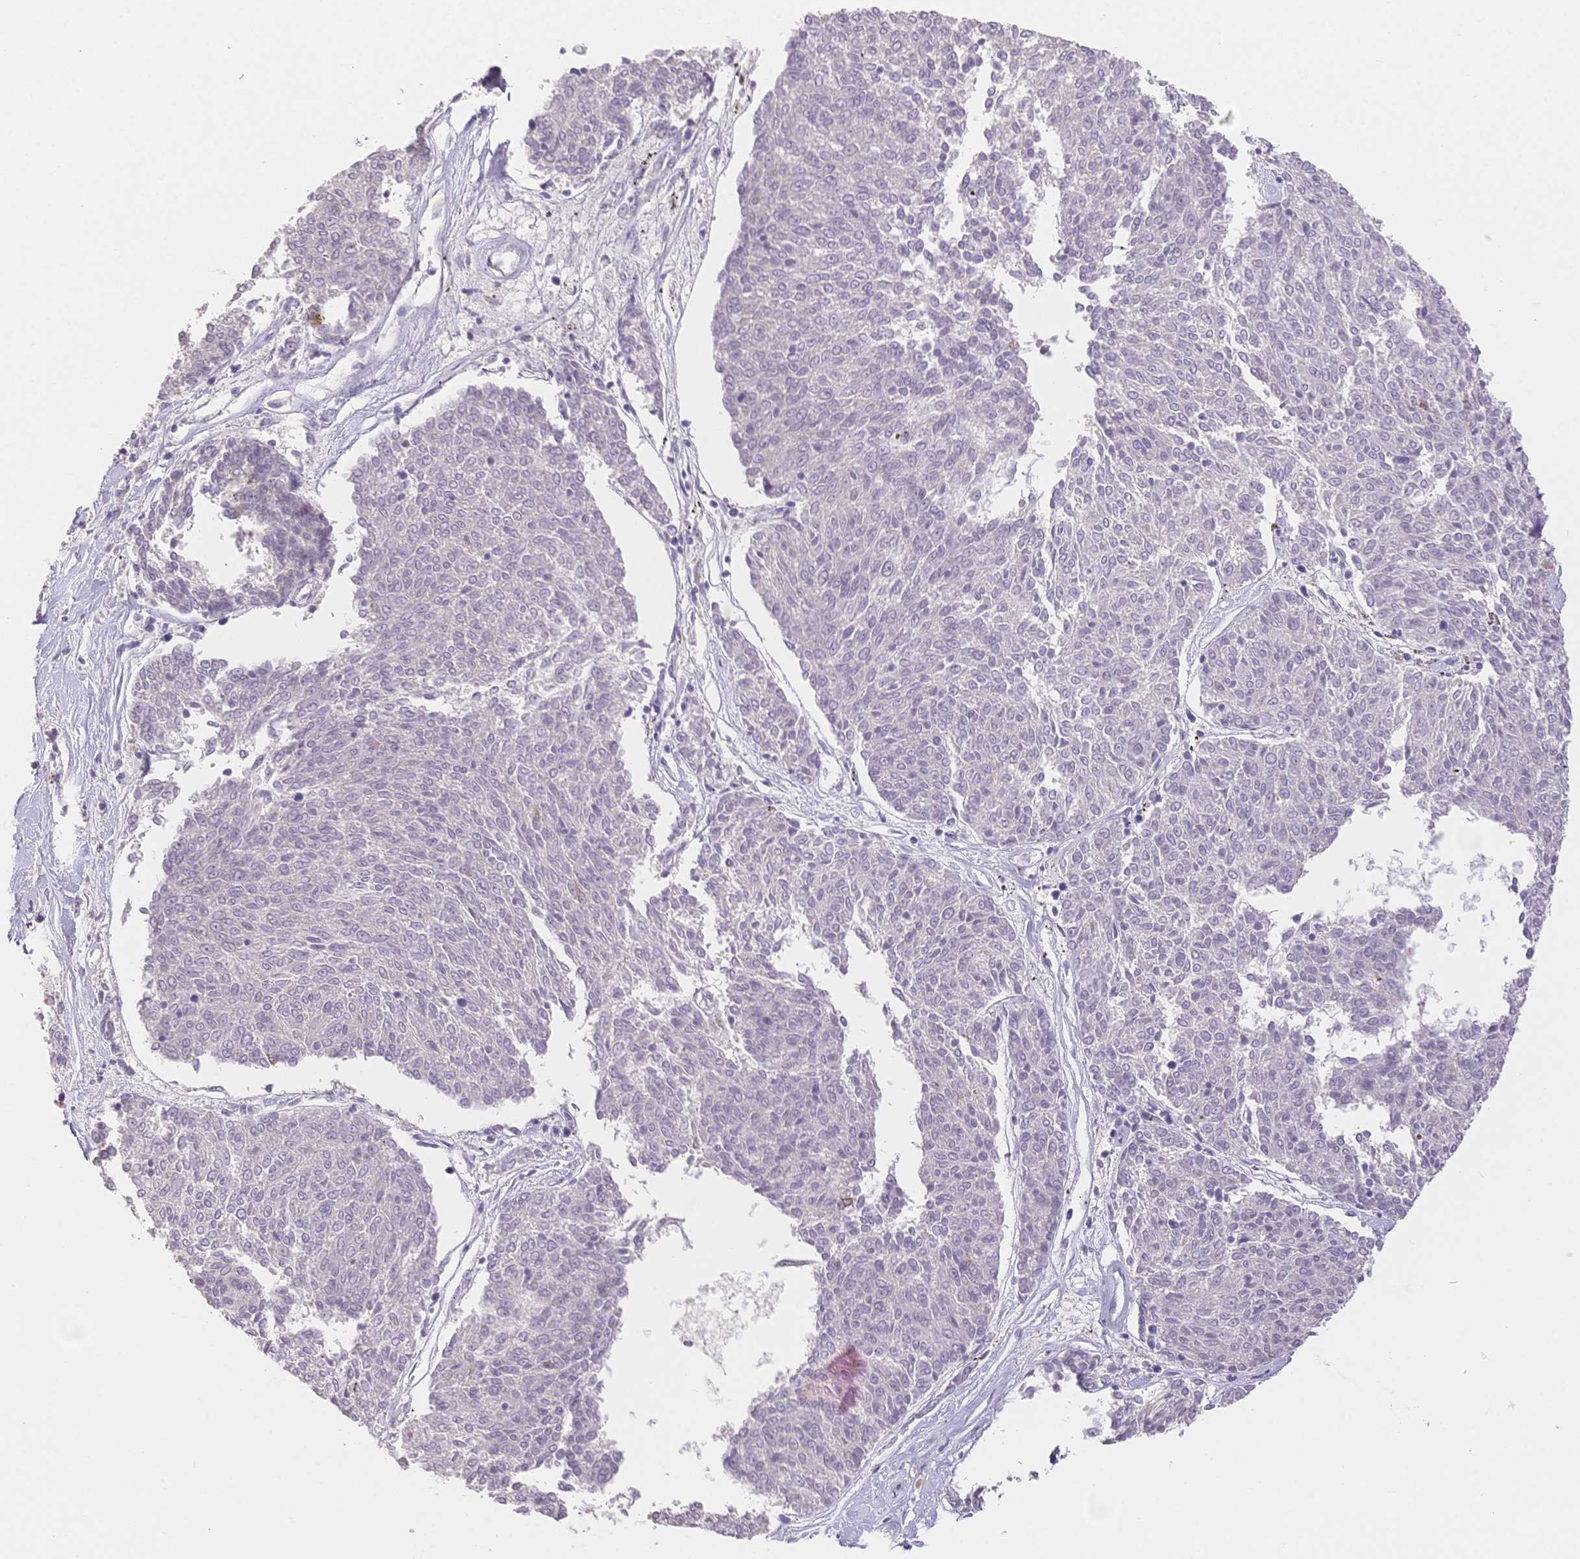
{"staining": {"intensity": "negative", "quantity": "none", "location": "none"}, "tissue": "melanoma", "cell_type": "Tumor cells", "image_type": "cancer", "snomed": [{"axis": "morphology", "description": "Malignant melanoma, NOS"}, {"axis": "topography", "description": "Skin"}], "caption": "There is no significant staining in tumor cells of malignant melanoma.", "gene": "SUV39H2", "patient": {"sex": "female", "age": 72}}